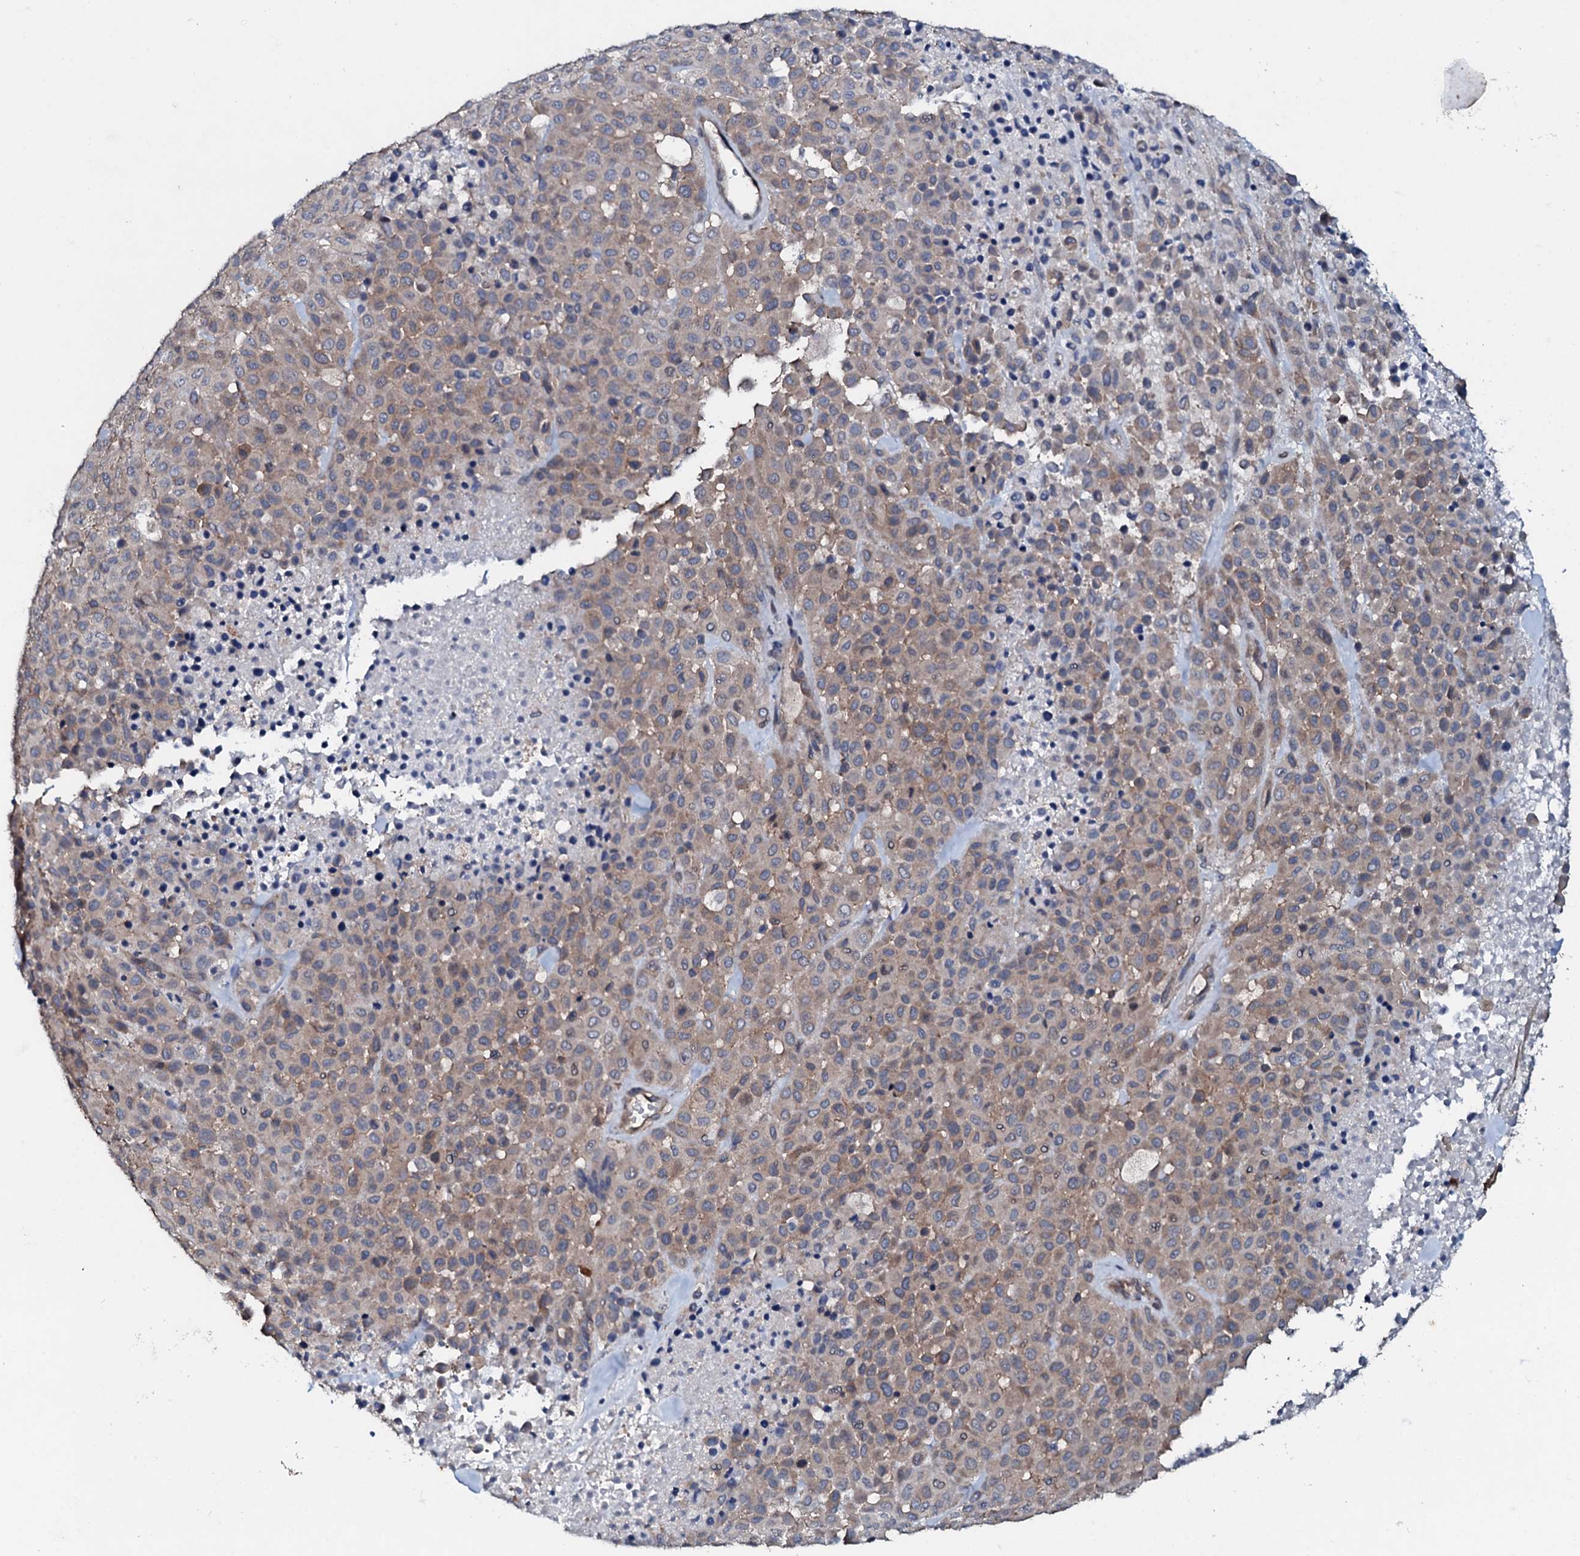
{"staining": {"intensity": "moderate", "quantity": ">75%", "location": "cytoplasmic/membranous"}, "tissue": "melanoma", "cell_type": "Tumor cells", "image_type": "cancer", "snomed": [{"axis": "morphology", "description": "Malignant melanoma, Metastatic site"}, {"axis": "topography", "description": "Skin"}], "caption": "Tumor cells exhibit moderate cytoplasmic/membranous positivity in approximately >75% of cells in malignant melanoma (metastatic site).", "gene": "GRK2", "patient": {"sex": "female", "age": 81}}